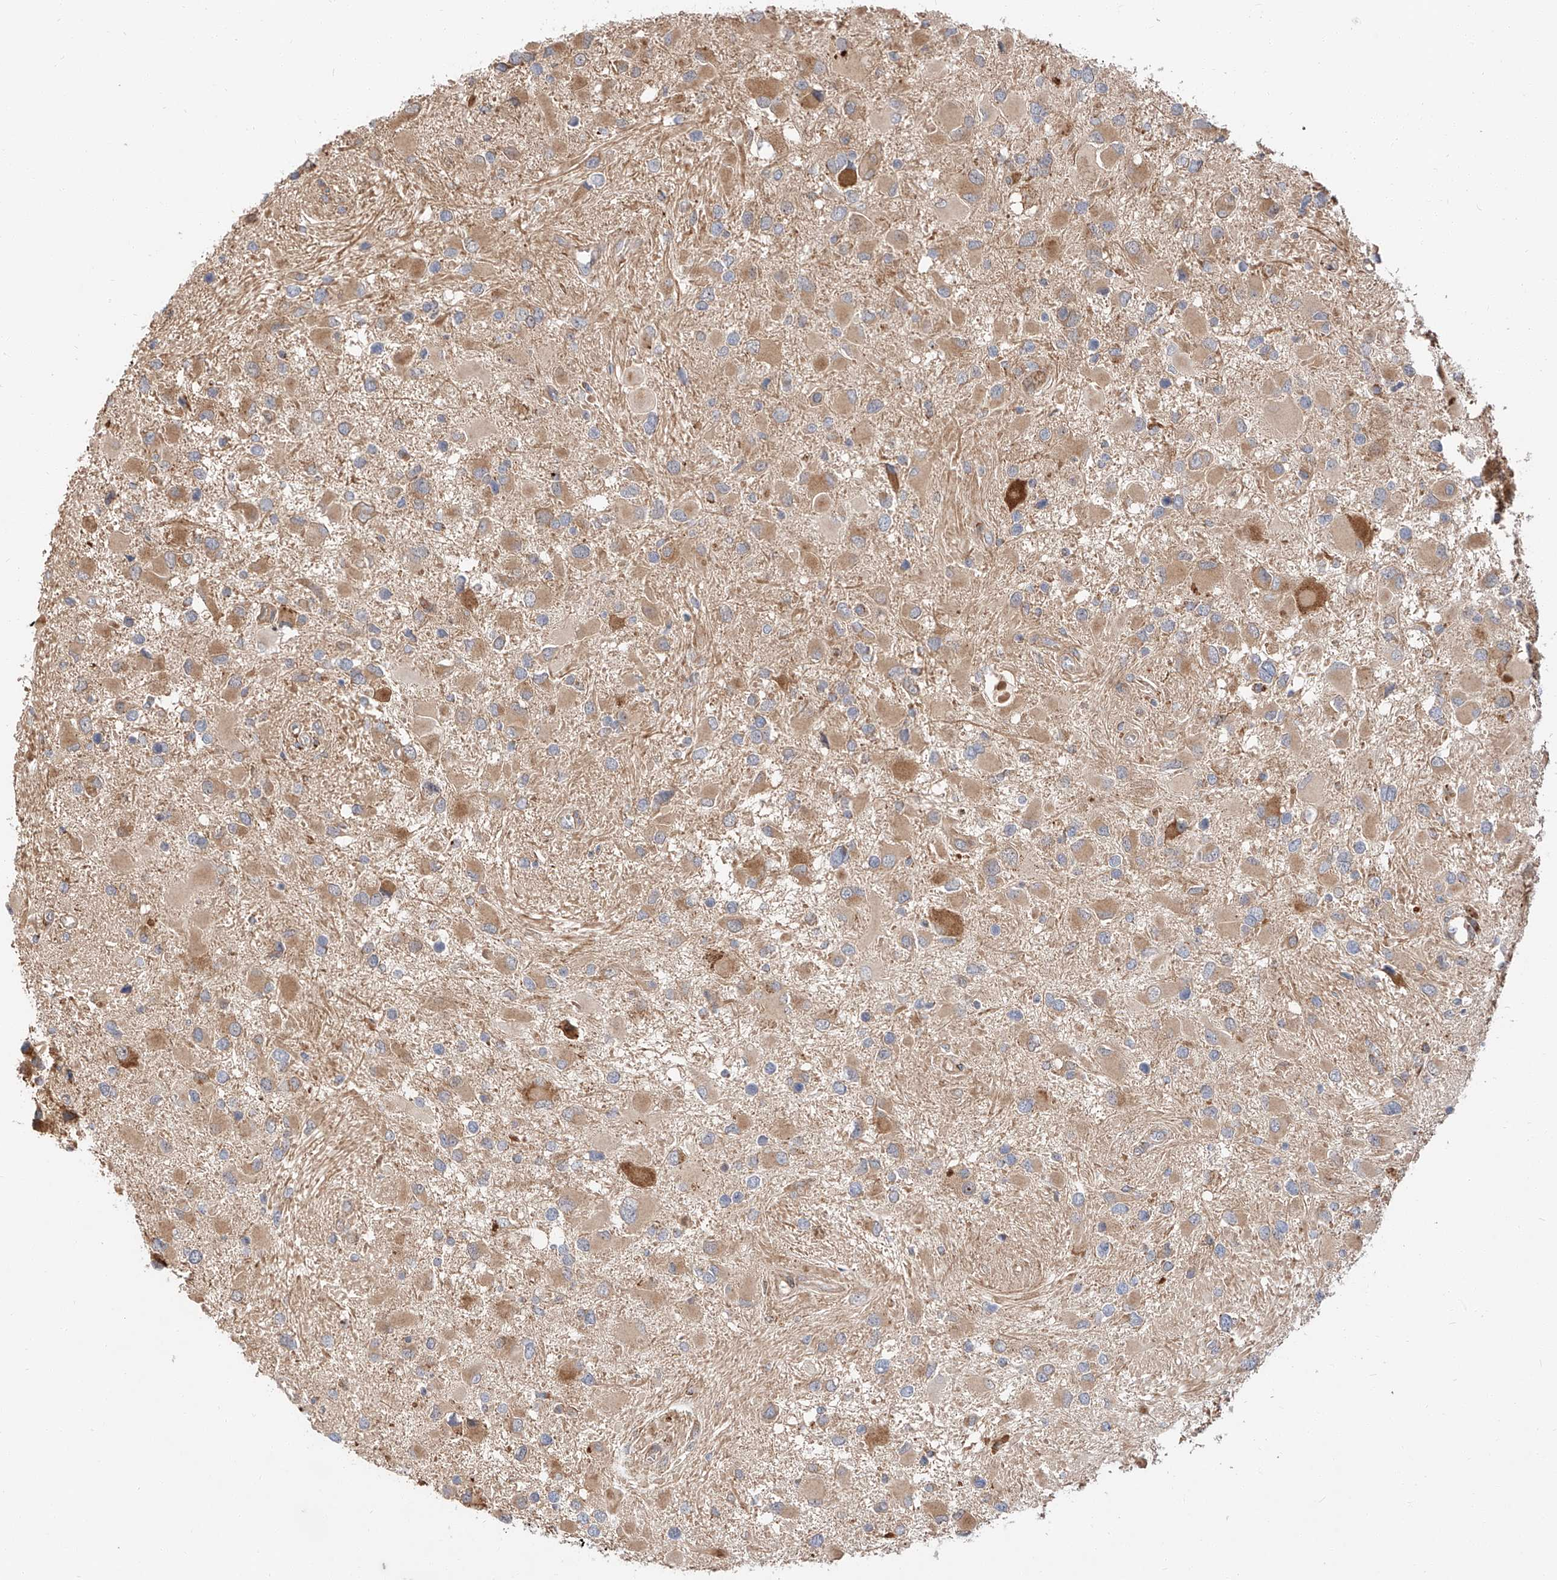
{"staining": {"intensity": "moderate", "quantity": "25%-75%", "location": "cytoplasmic/membranous"}, "tissue": "glioma", "cell_type": "Tumor cells", "image_type": "cancer", "snomed": [{"axis": "morphology", "description": "Glioma, malignant, High grade"}, {"axis": "topography", "description": "Brain"}], "caption": "An IHC micrograph of tumor tissue is shown. Protein staining in brown labels moderate cytoplasmic/membranous positivity in malignant glioma (high-grade) within tumor cells.", "gene": "DIRAS3", "patient": {"sex": "male", "age": 53}}